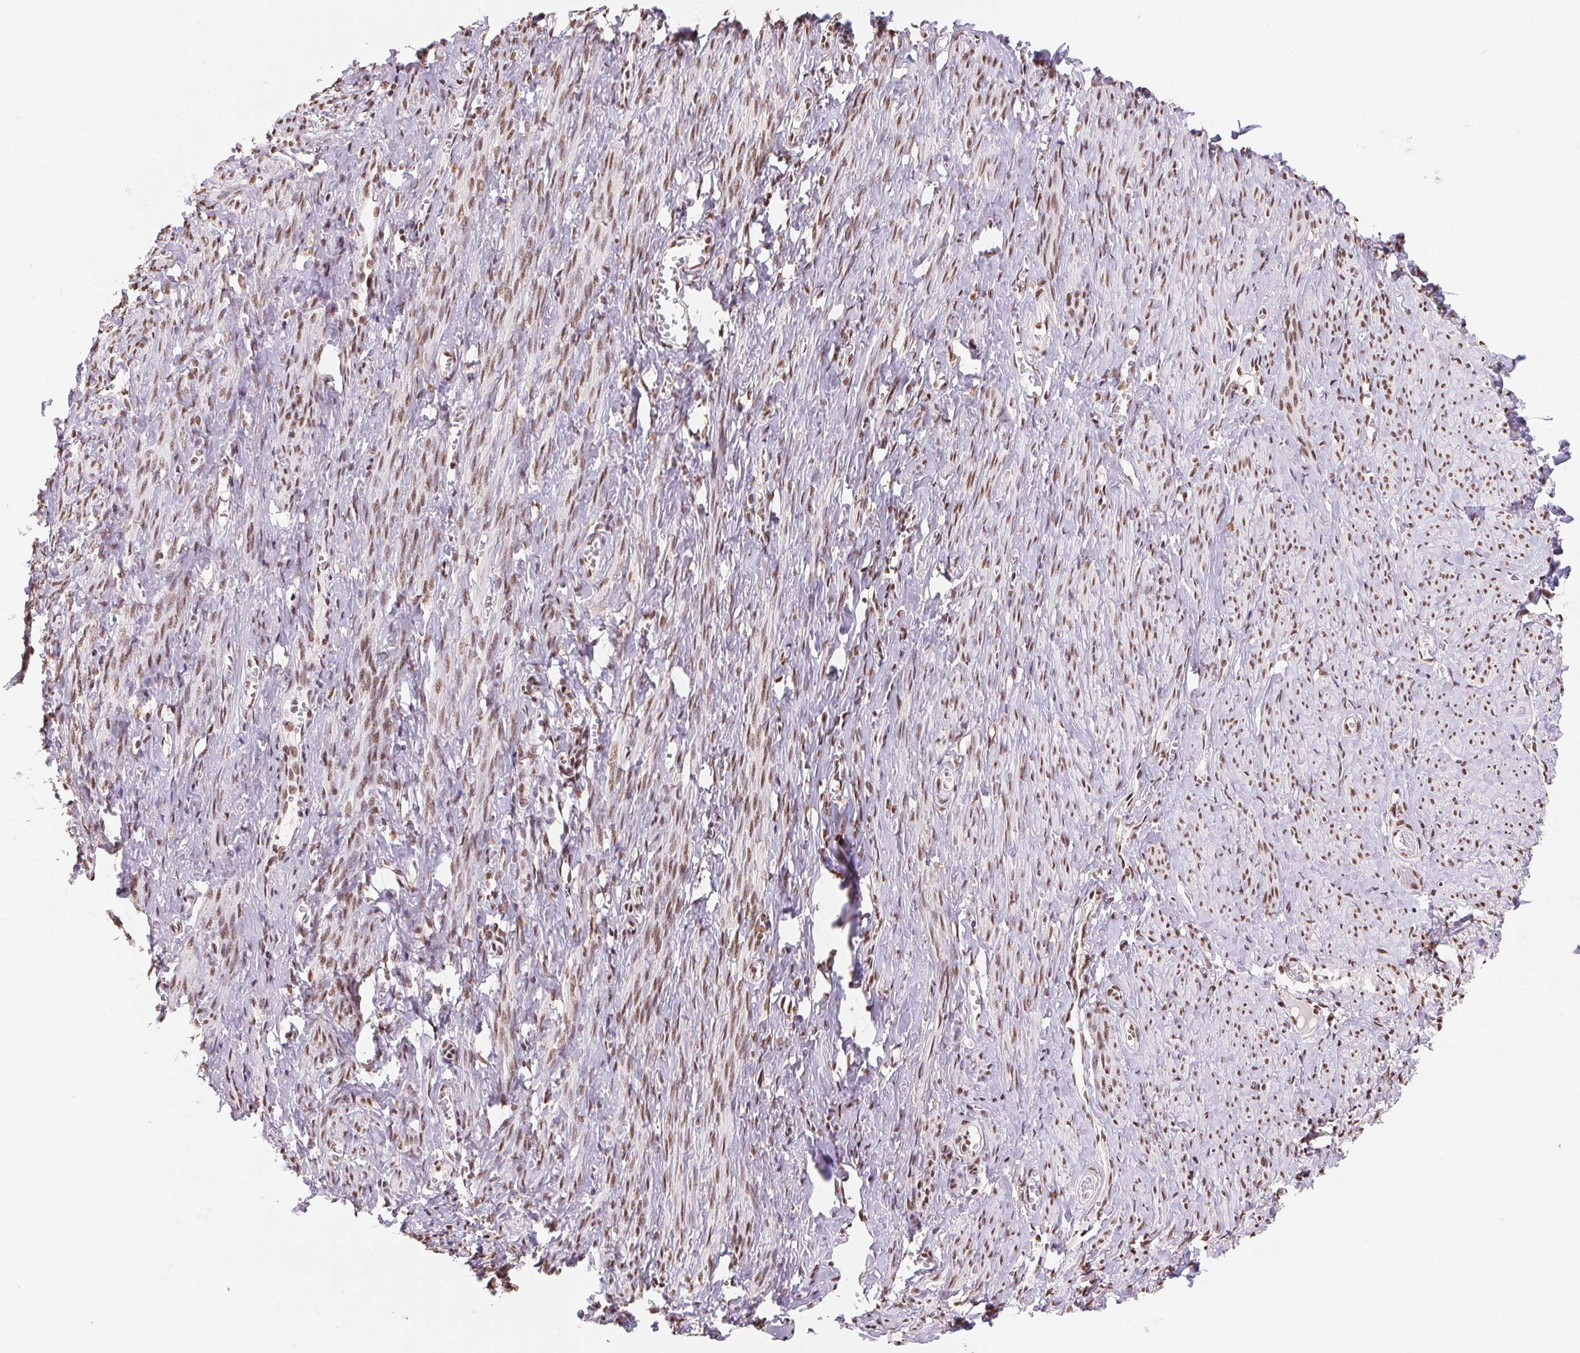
{"staining": {"intensity": "moderate", "quantity": ">75%", "location": "nuclear"}, "tissue": "smooth muscle", "cell_type": "Smooth muscle cells", "image_type": "normal", "snomed": [{"axis": "morphology", "description": "Normal tissue, NOS"}, {"axis": "topography", "description": "Smooth muscle"}], "caption": "IHC (DAB) staining of benign human smooth muscle displays moderate nuclear protein expression in approximately >75% of smooth muscle cells. The staining is performed using DAB (3,3'-diaminobenzidine) brown chromogen to label protein expression. The nuclei are counter-stained blue using hematoxylin.", "gene": "SNRPG", "patient": {"sex": "female", "age": 65}}